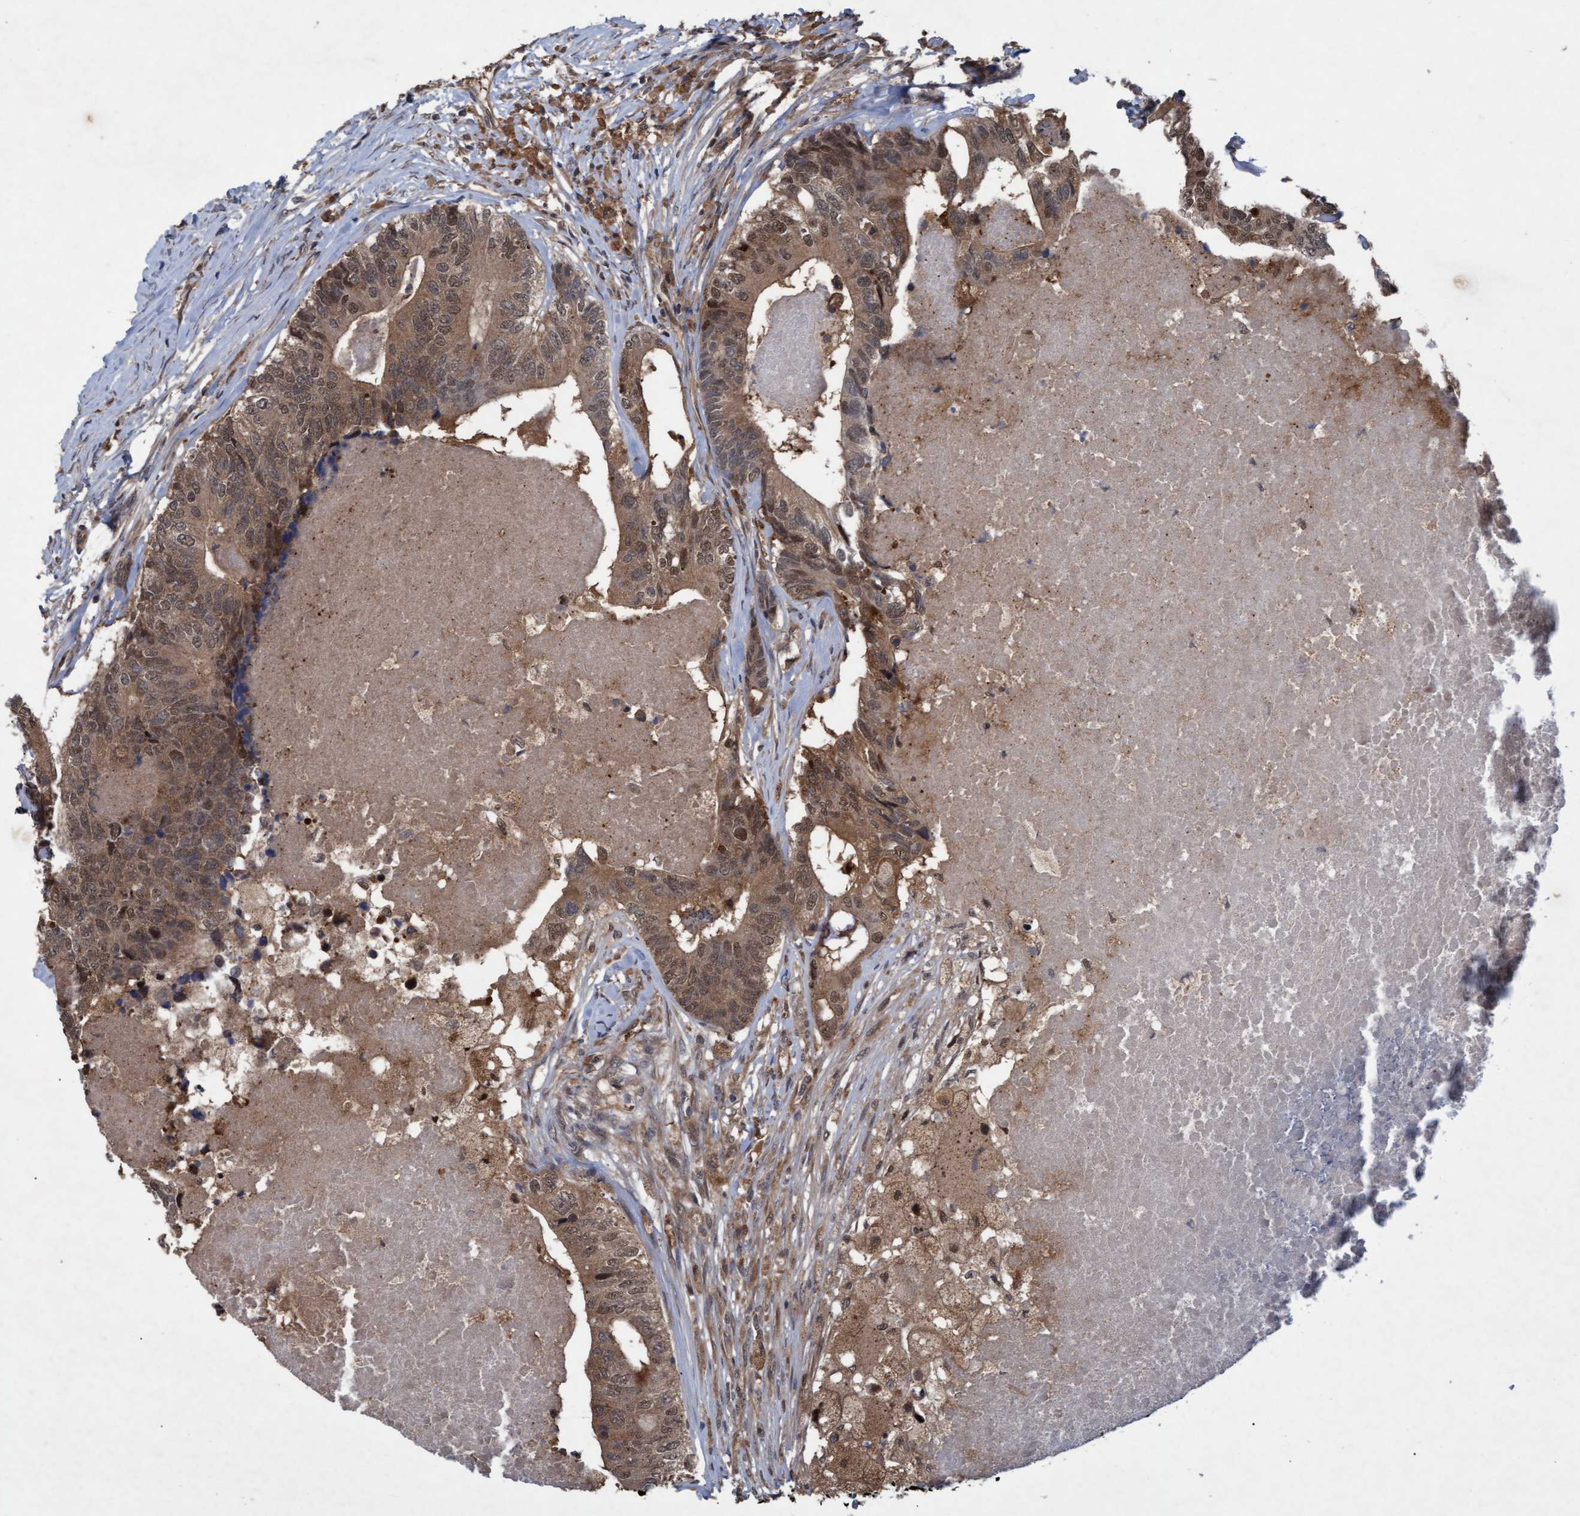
{"staining": {"intensity": "moderate", "quantity": ">75%", "location": "cytoplasmic/membranous,nuclear"}, "tissue": "colorectal cancer", "cell_type": "Tumor cells", "image_type": "cancer", "snomed": [{"axis": "morphology", "description": "Adenocarcinoma, NOS"}, {"axis": "topography", "description": "Colon"}], "caption": "An image showing moderate cytoplasmic/membranous and nuclear positivity in about >75% of tumor cells in adenocarcinoma (colorectal), as visualized by brown immunohistochemical staining.", "gene": "PSMB6", "patient": {"sex": "female", "age": 67}}